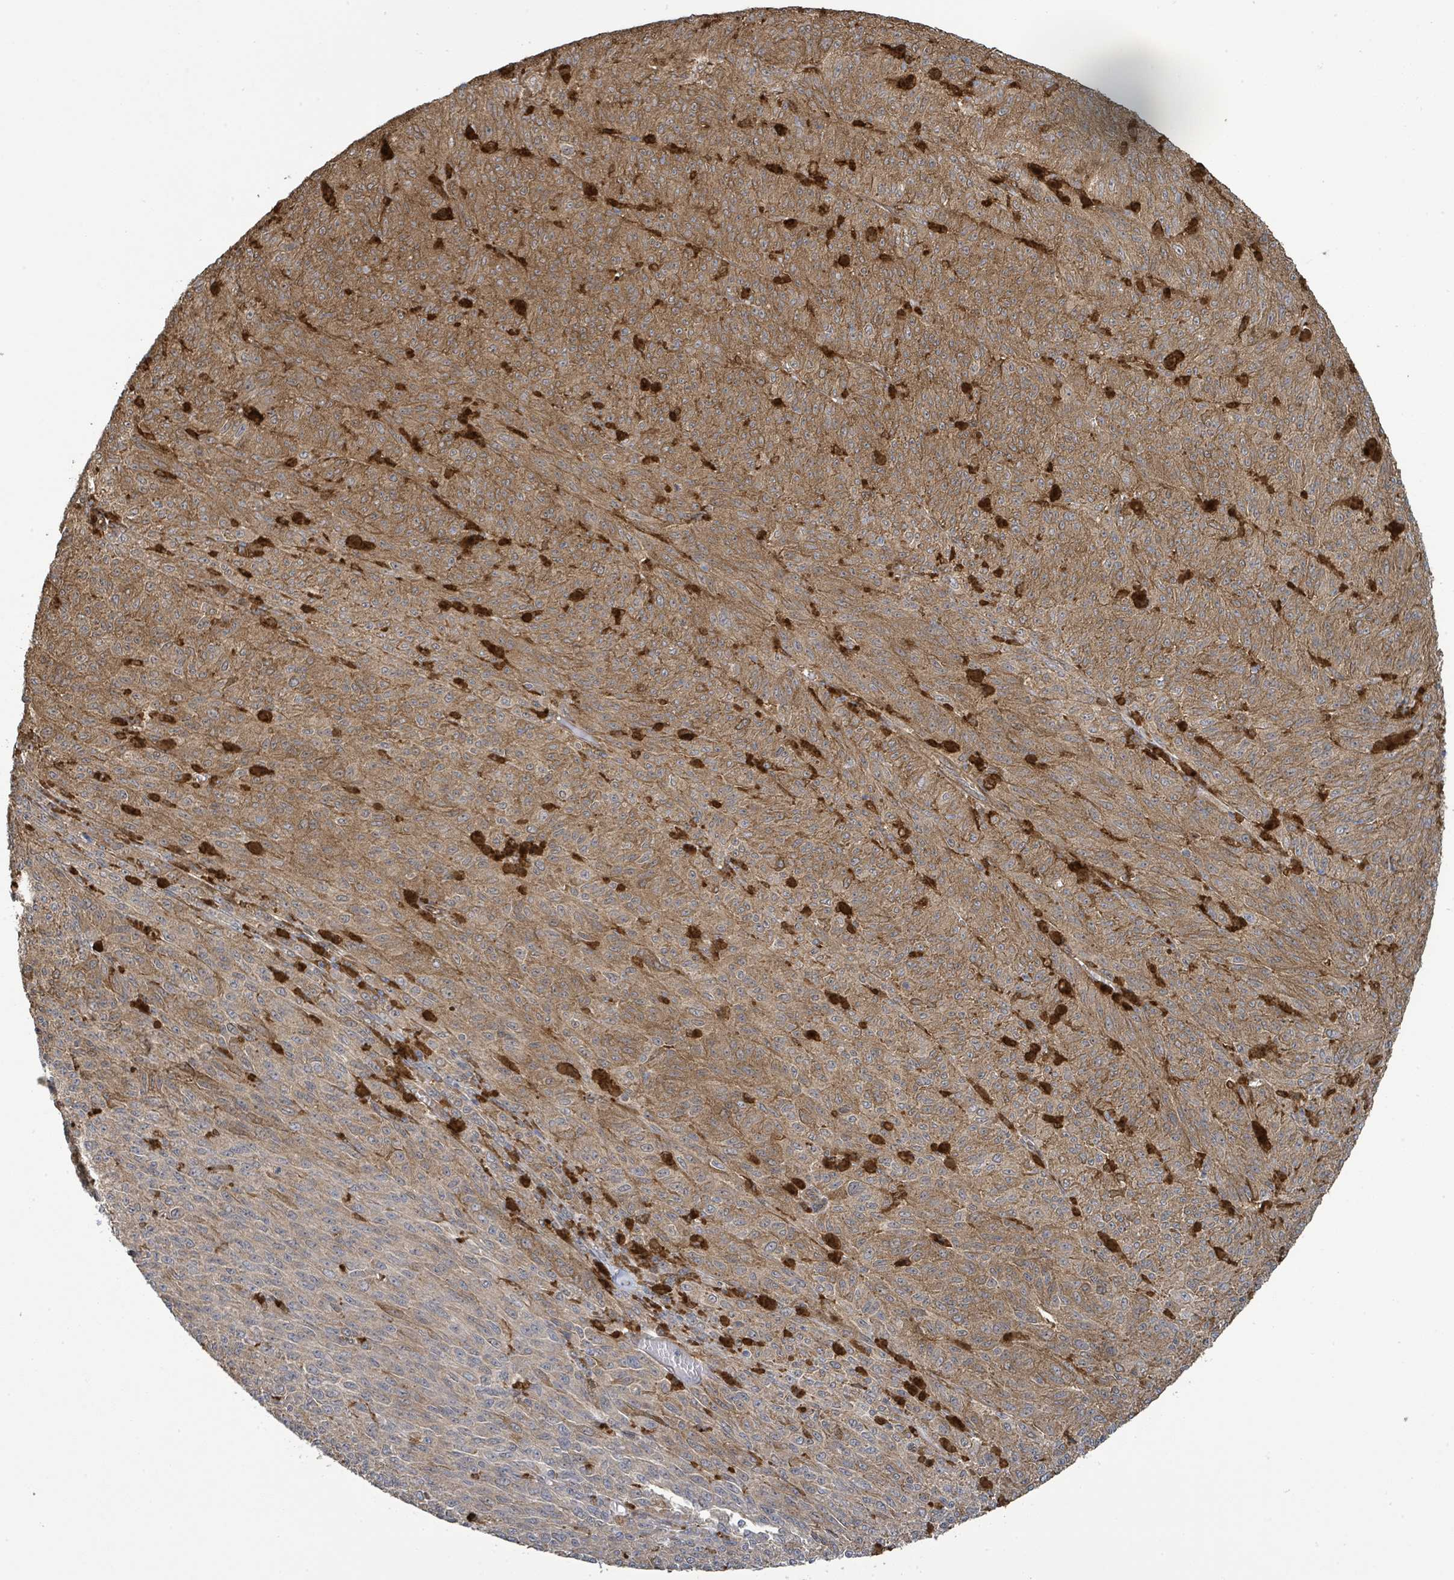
{"staining": {"intensity": "moderate", "quantity": ">75%", "location": "cytoplasmic/membranous"}, "tissue": "melanoma", "cell_type": "Tumor cells", "image_type": "cancer", "snomed": [{"axis": "morphology", "description": "Malignant melanoma, NOS"}, {"axis": "topography", "description": "Skin"}], "caption": "Malignant melanoma stained with IHC displays moderate cytoplasmic/membranous staining in approximately >75% of tumor cells. (Stains: DAB (3,3'-diaminobenzidine) in brown, nuclei in blue, Microscopy: brightfield microscopy at high magnification).", "gene": "ARPIN", "patient": {"sex": "female", "age": 52}}